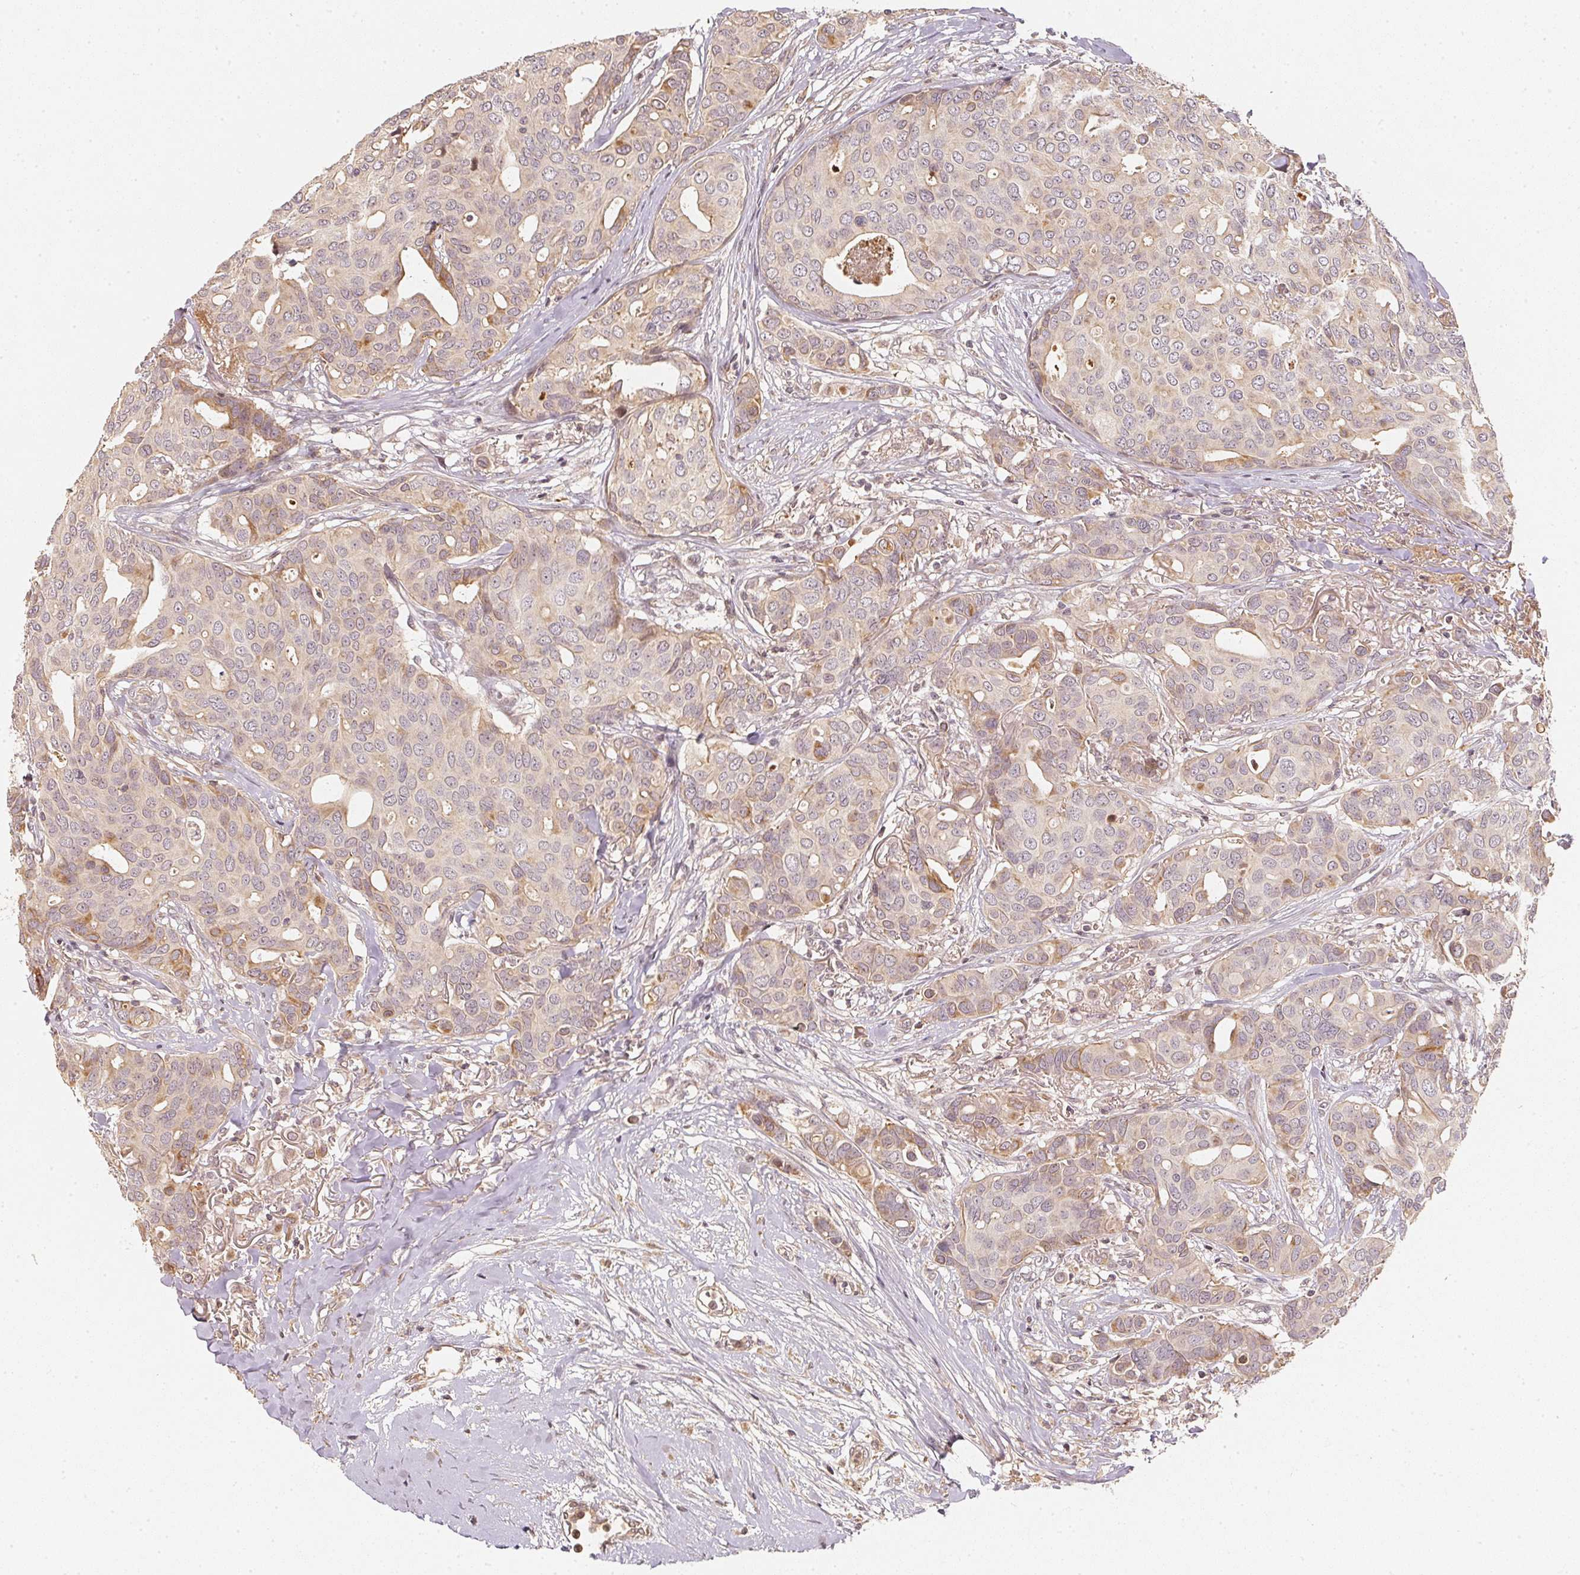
{"staining": {"intensity": "negative", "quantity": "none", "location": "none"}, "tissue": "breast cancer", "cell_type": "Tumor cells", "image_type": "cancer", "snomed": [{"axis": "morphology", "description": "Duct carcinoma"}, {"axis": "topography", "description": "Breast"}], "caption": "DAB (3,3'-diaminobenzidine) immunohistochemical staining of intraductal carcinoma (breast) demonstrates no significant staining in tumor cells.", "gene": "SERPINE1", "patient": {"sex": "female", "age": 54}}